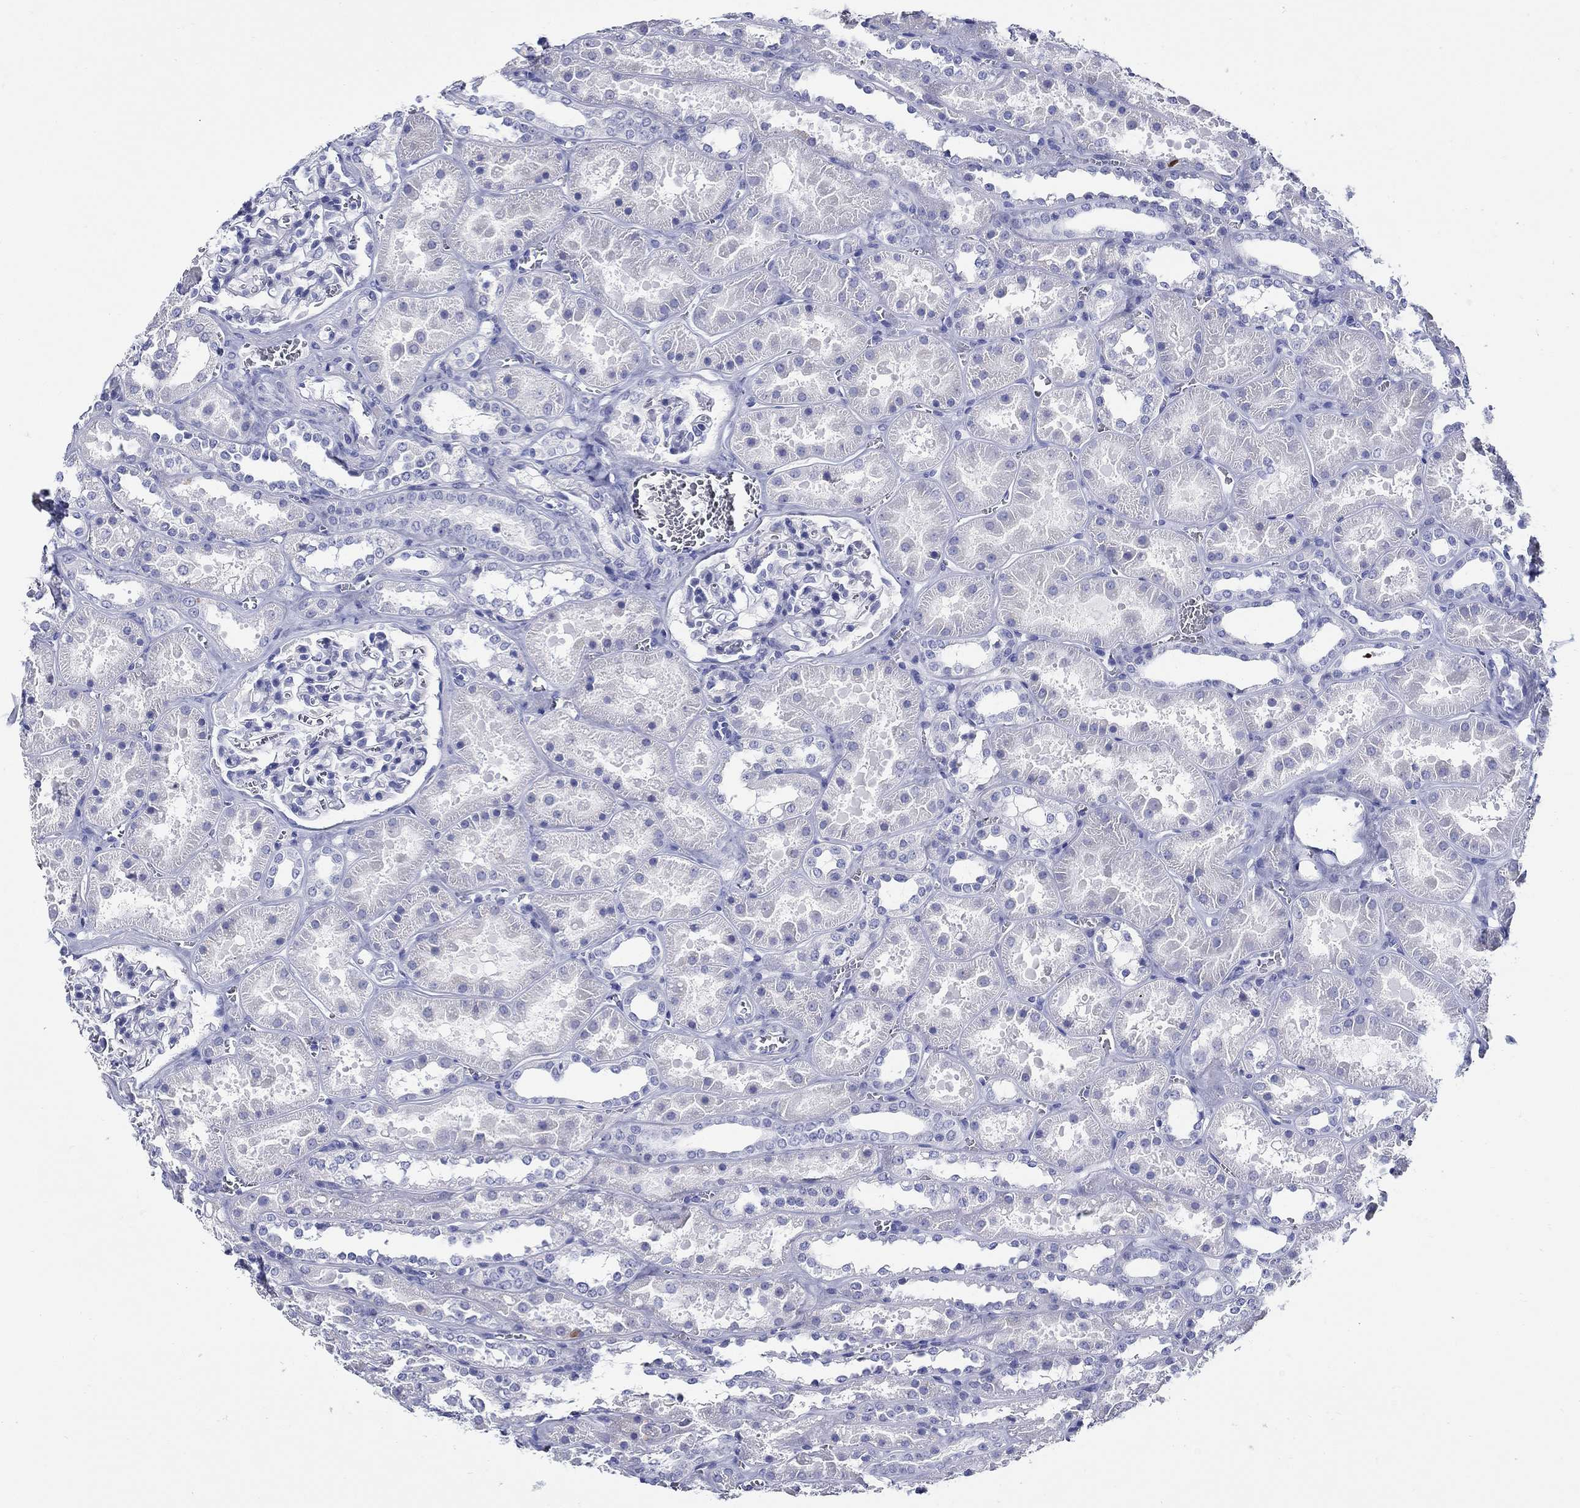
{"staining": {"intensity": "negative", "quantity": "none", "location": "none"}, "tissue": "kidney", "cell_type": "Cells in glomeruli", "image_type": "normal", "snomed": [{"axis": "morphology", "description": "Normal tissue, NOS"}, {"axis": "topography", "description": "Kidney"}], "caption": "The image shows no significant staining in cells in glomeruli of kidney. Brightfield microscopy of IHC stained with DAB (brown) and hematoxylin (blue), captured at high magnification.", "gene": "CRYGS", "patient": {"sex": "female", "age": 41}}